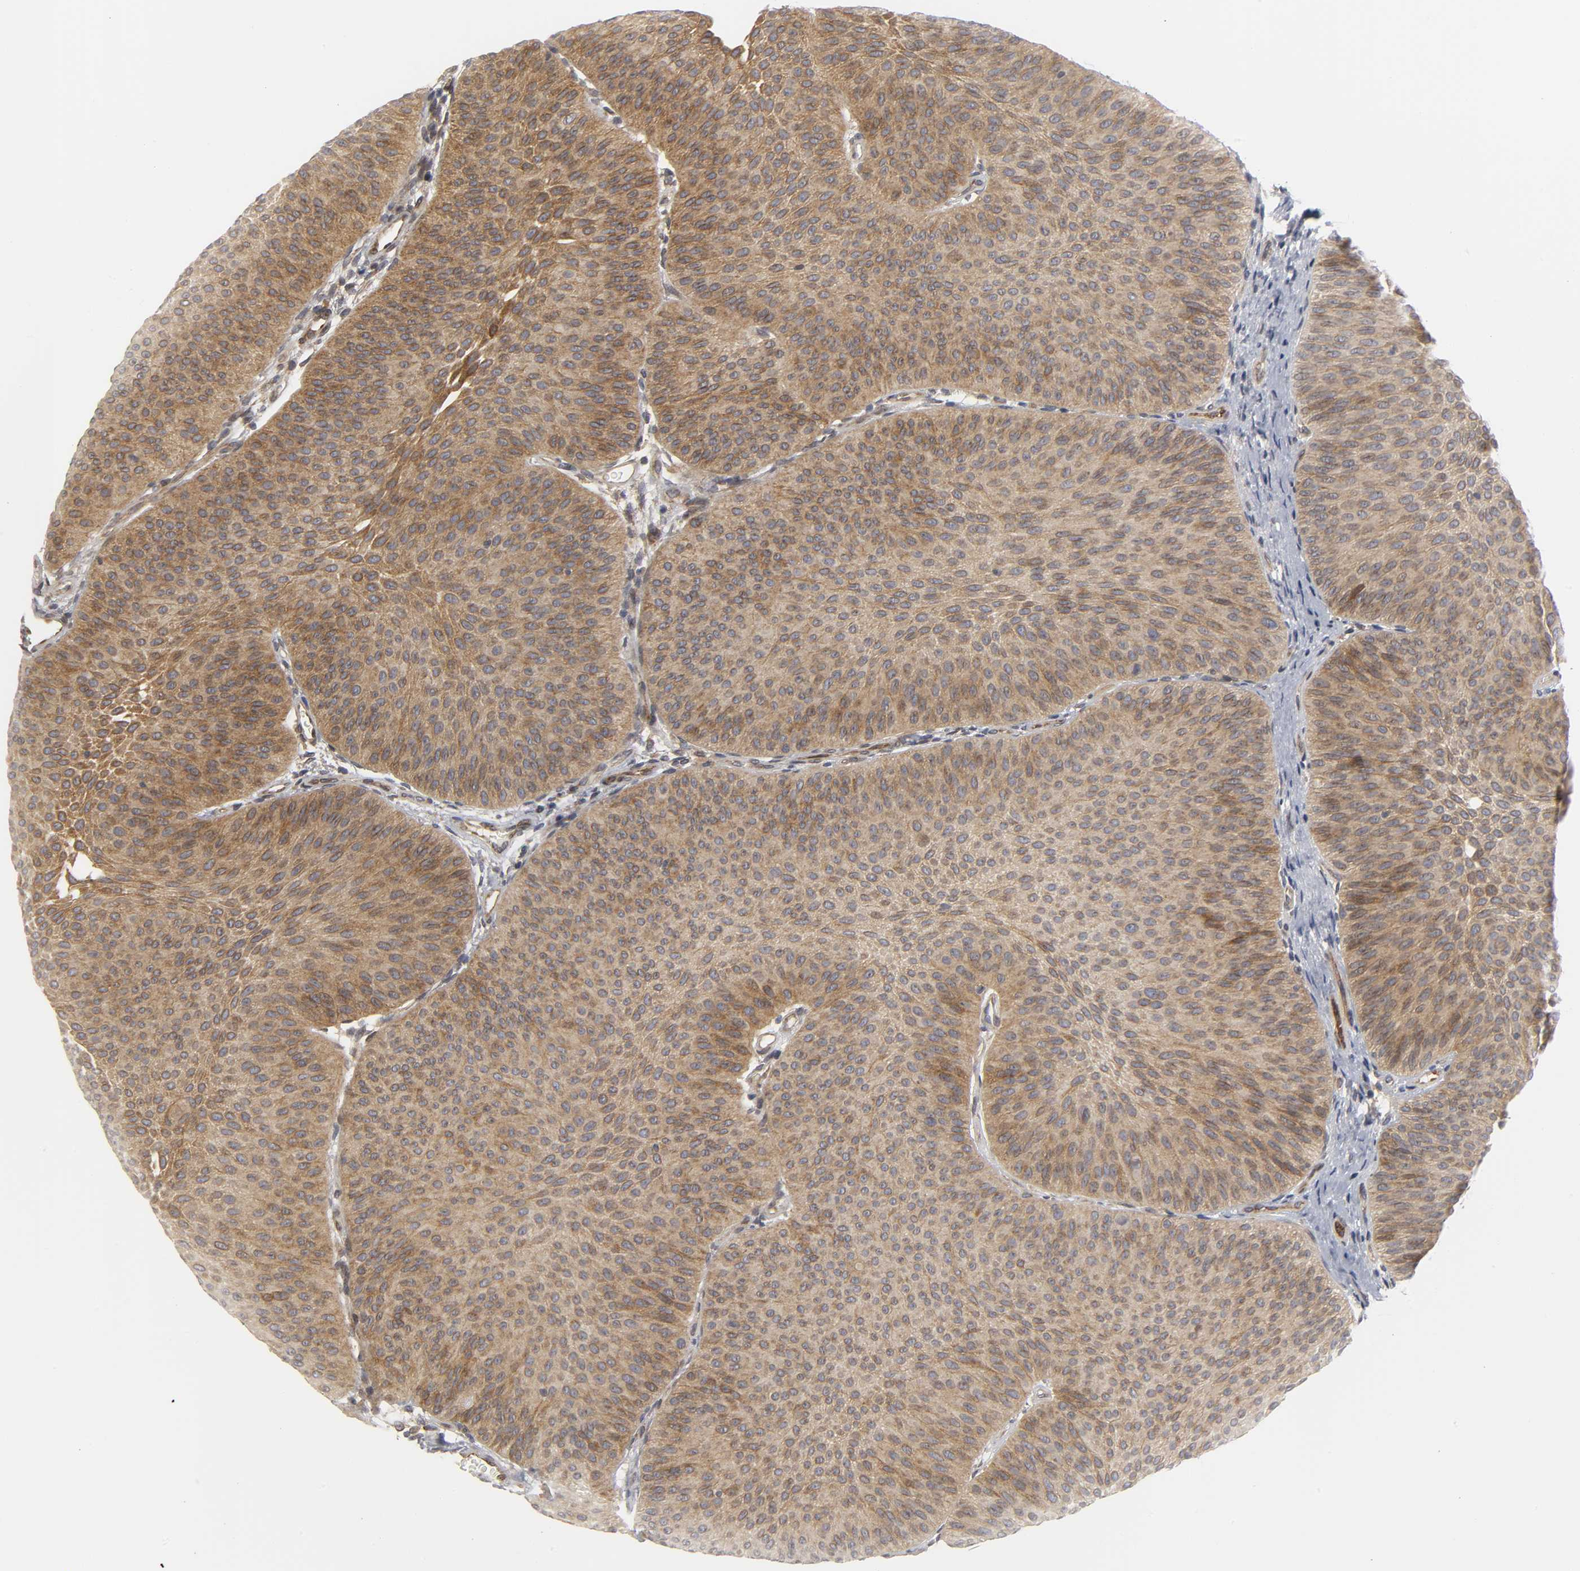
{"staining": {"intensity": "moderate", "quantity": ">75%", "location": "cytoplasmic/membranous"}, "tissue": "urothelial cancer", "cell_type": "Tumor cells", "image_type": "cancer", "snomed": [{"axis": "morphology", "description": "Urothelial carcinoma, Low grade"}, {"axis": "topography", "description": "Urinary bladder"}], "caption": "Protein staining of urothelial cancer tissue displays moderate cytoplasmic/membranous staining in about >75% of tumor cells. The protein of interest is shown in brown color, while the nuclei are stained blue.", "gene": "ASB6", "patient": {"sex": "female", "age": 60}}